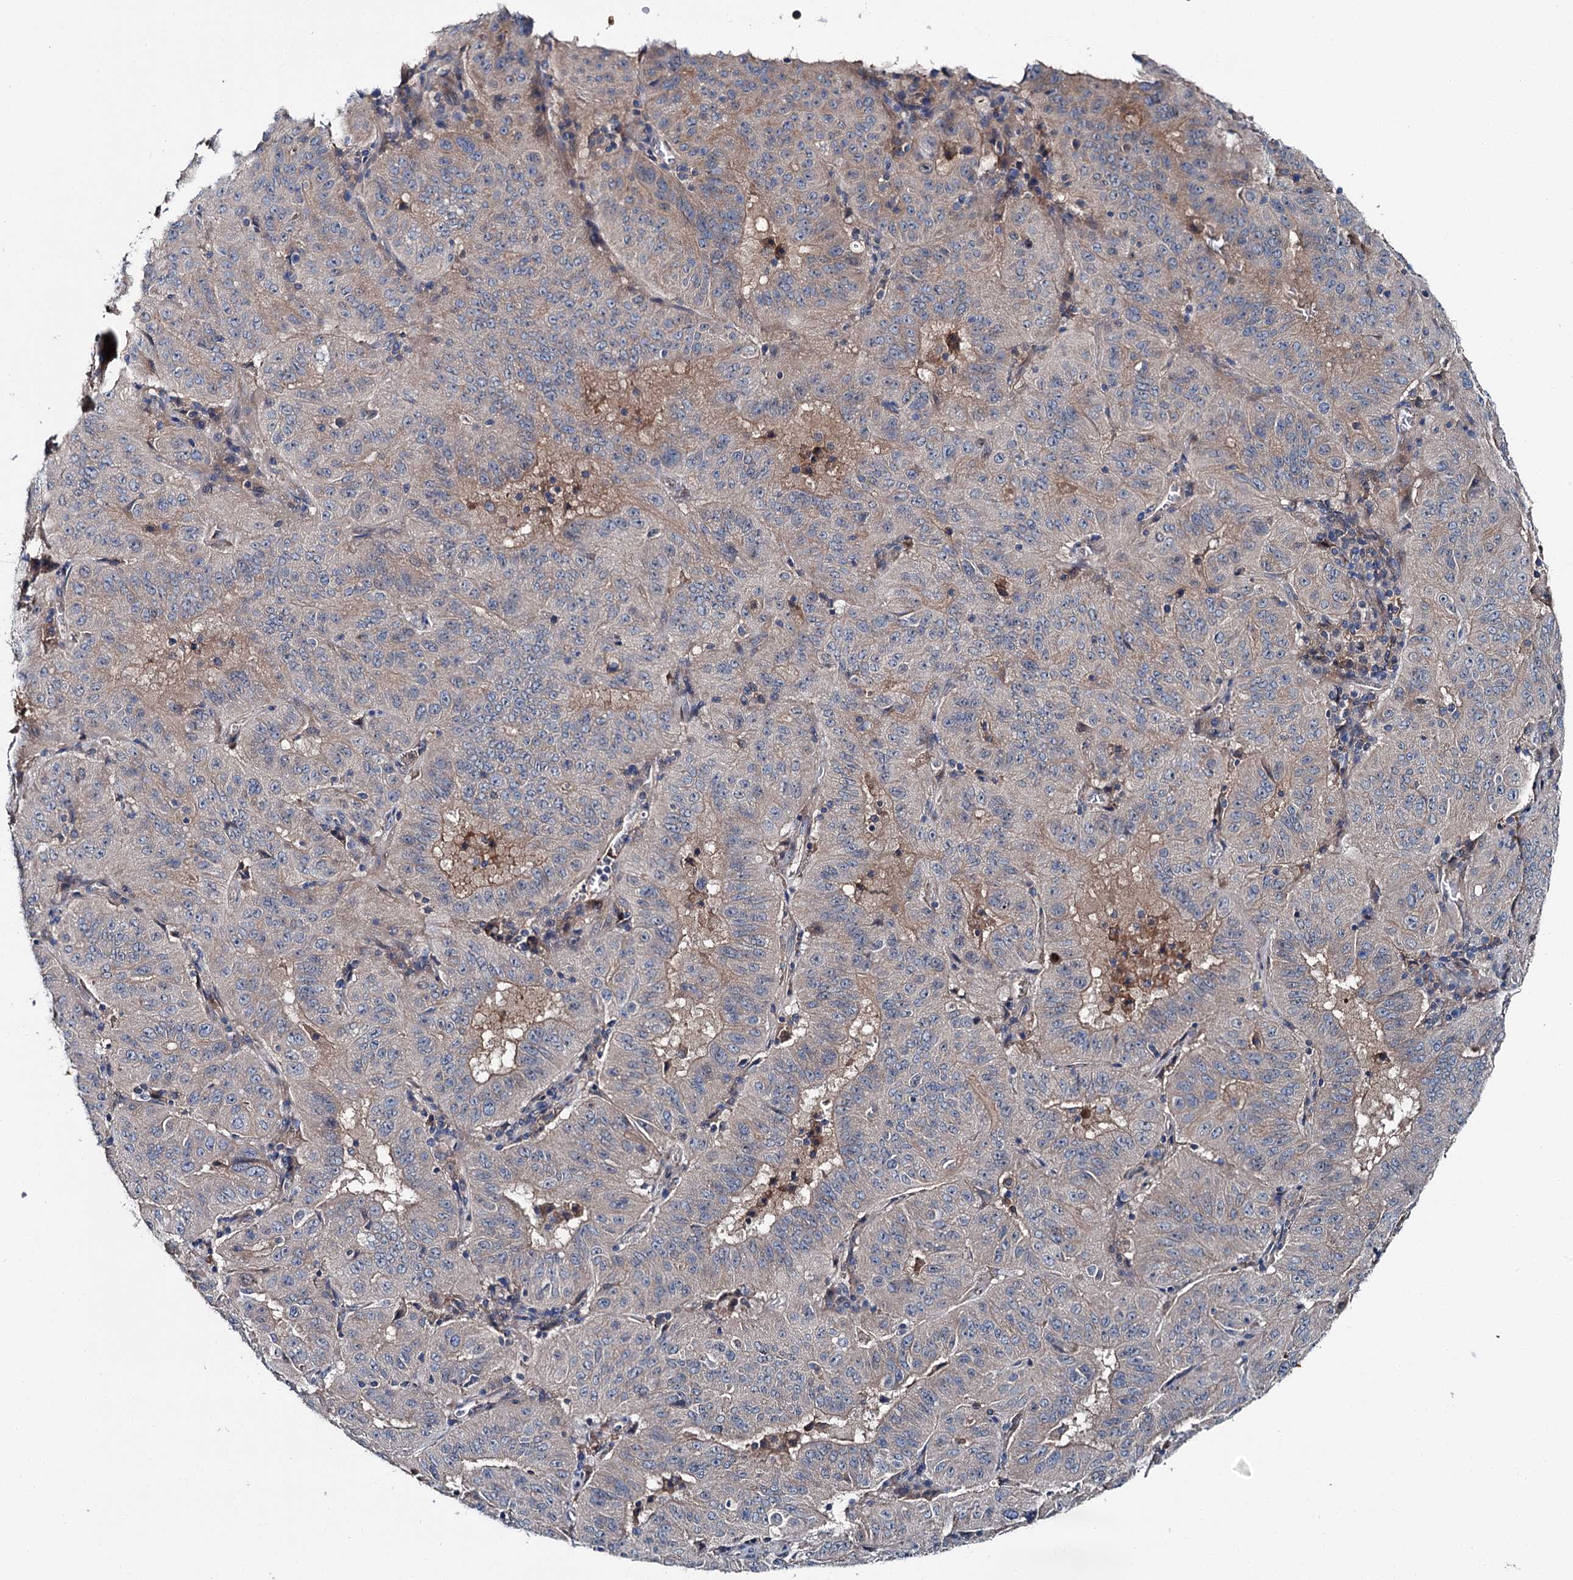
{"staining": {"intensity": "weak", "quantity": "<25%", "location": "cytoplasmic/membranous"}, "tissue": "pancreatic cancer", "cell_type": "Tumor cells", "image_type": "cancer", "snomed": [{"axis": "morphology", "description": "Adenocarcinoma, NOS"}, {"axis": "topography", "description": "Pancreas"}], "caption": "An immunohistochemistry (IHC) photomicrograph of pancreatic cancer is shown. There is no staining in tumor cells of pancreatic cancer. (DAB IHC, high magnification).", "gene": "SLC22A25", "patient": {"sex": "male", "age": 63}}